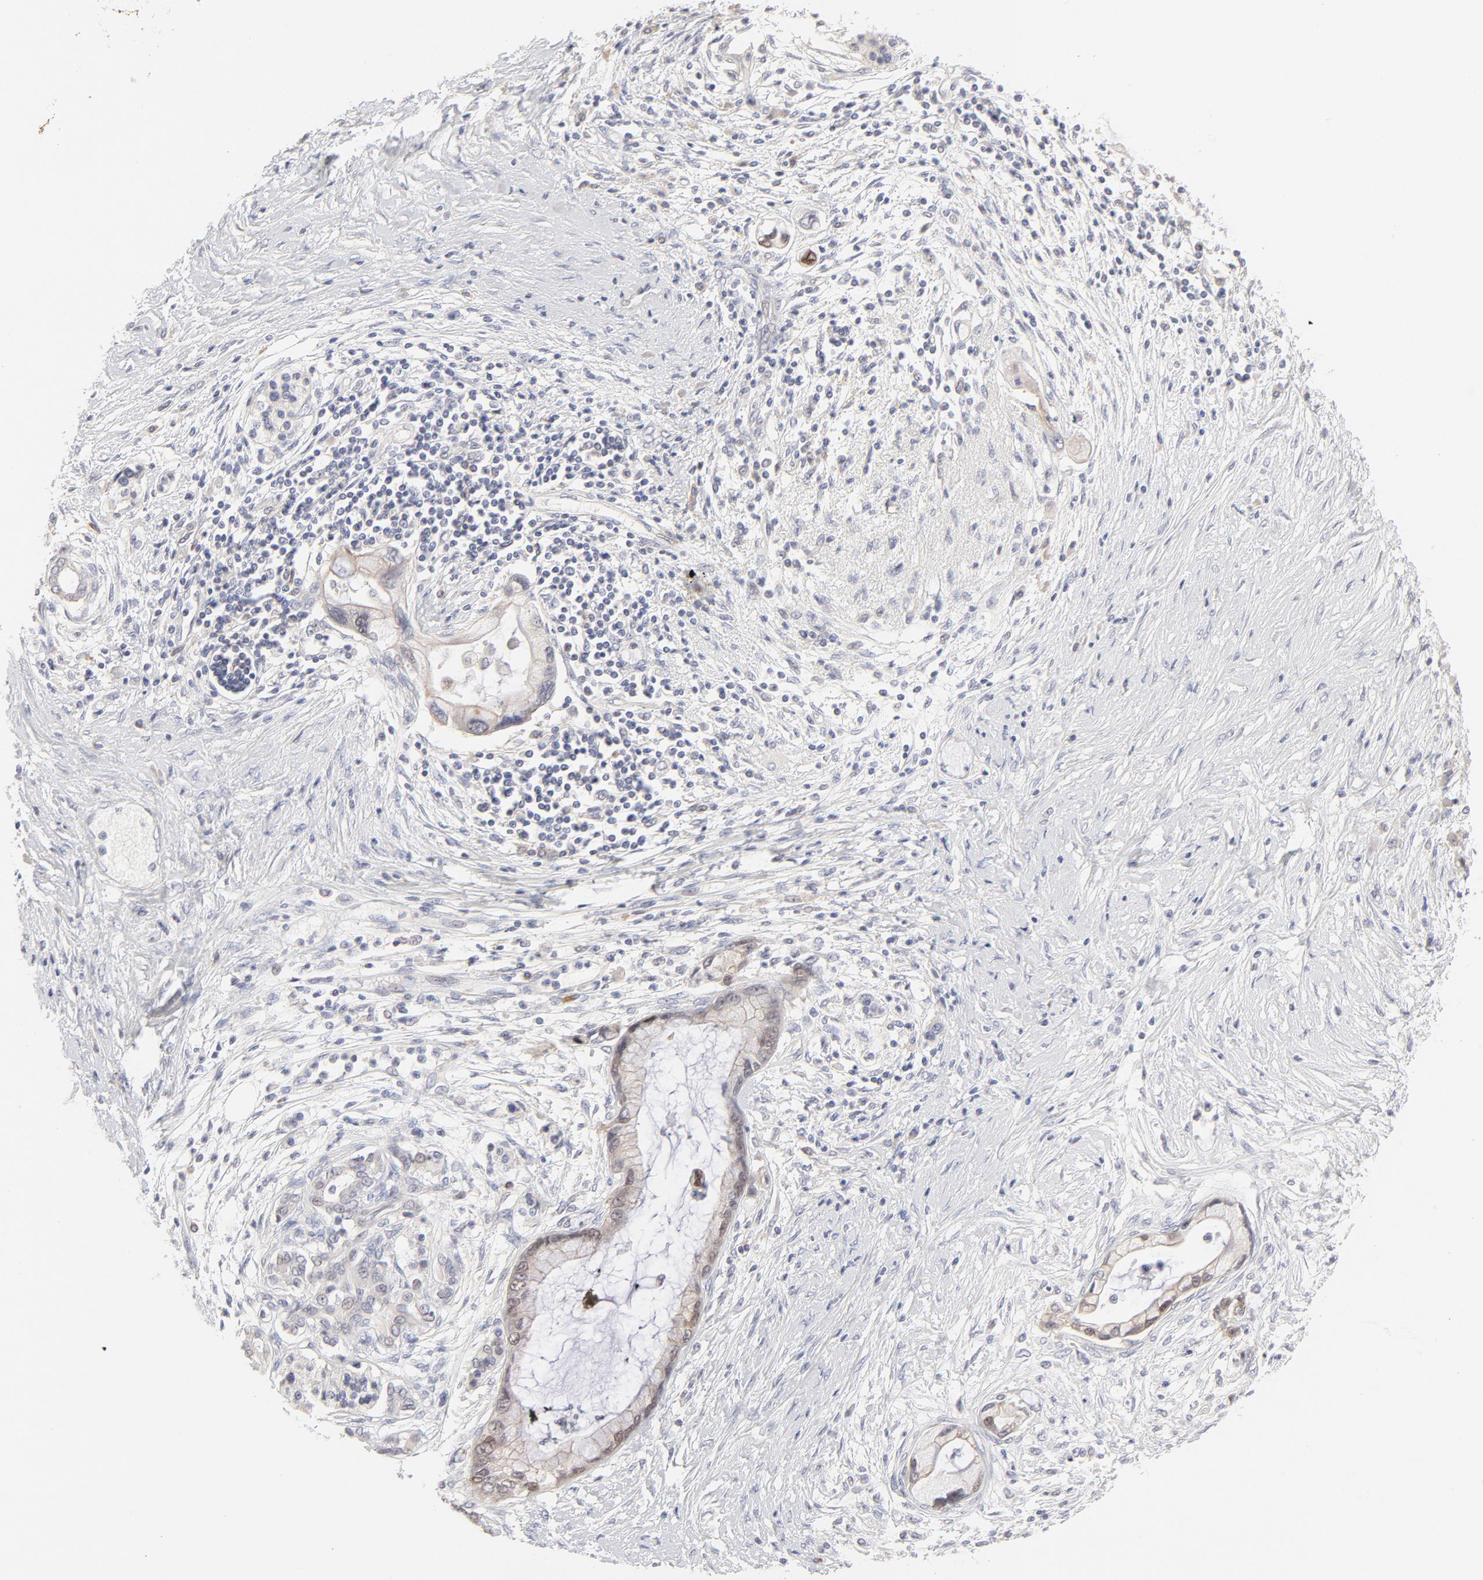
{"staining": {"intensity": "weak", "quantity": "25%-75%", "location": "cytoplasmic/membranous,nuclear"}, "tissue": "pancreatic cancer", "cell_type": "Tumor cells", "image_type": "cancer", "snomed": [{"axis": "morphology", "description": "Adenocarcinoma, NOS"}, {"axis": "topography", "description": "Pancreas"}], "caption": "An immunohistochemistry (IHC) photomicrograph of tumor tissue is shown. Protein staining in brown shows weak cytoplasmic/membranous and nuclear positivity in pancreatic adenocarcinoma within tumor cells.", "gene": "ELF3", "patient": {"sex": "female", "age": 59}}